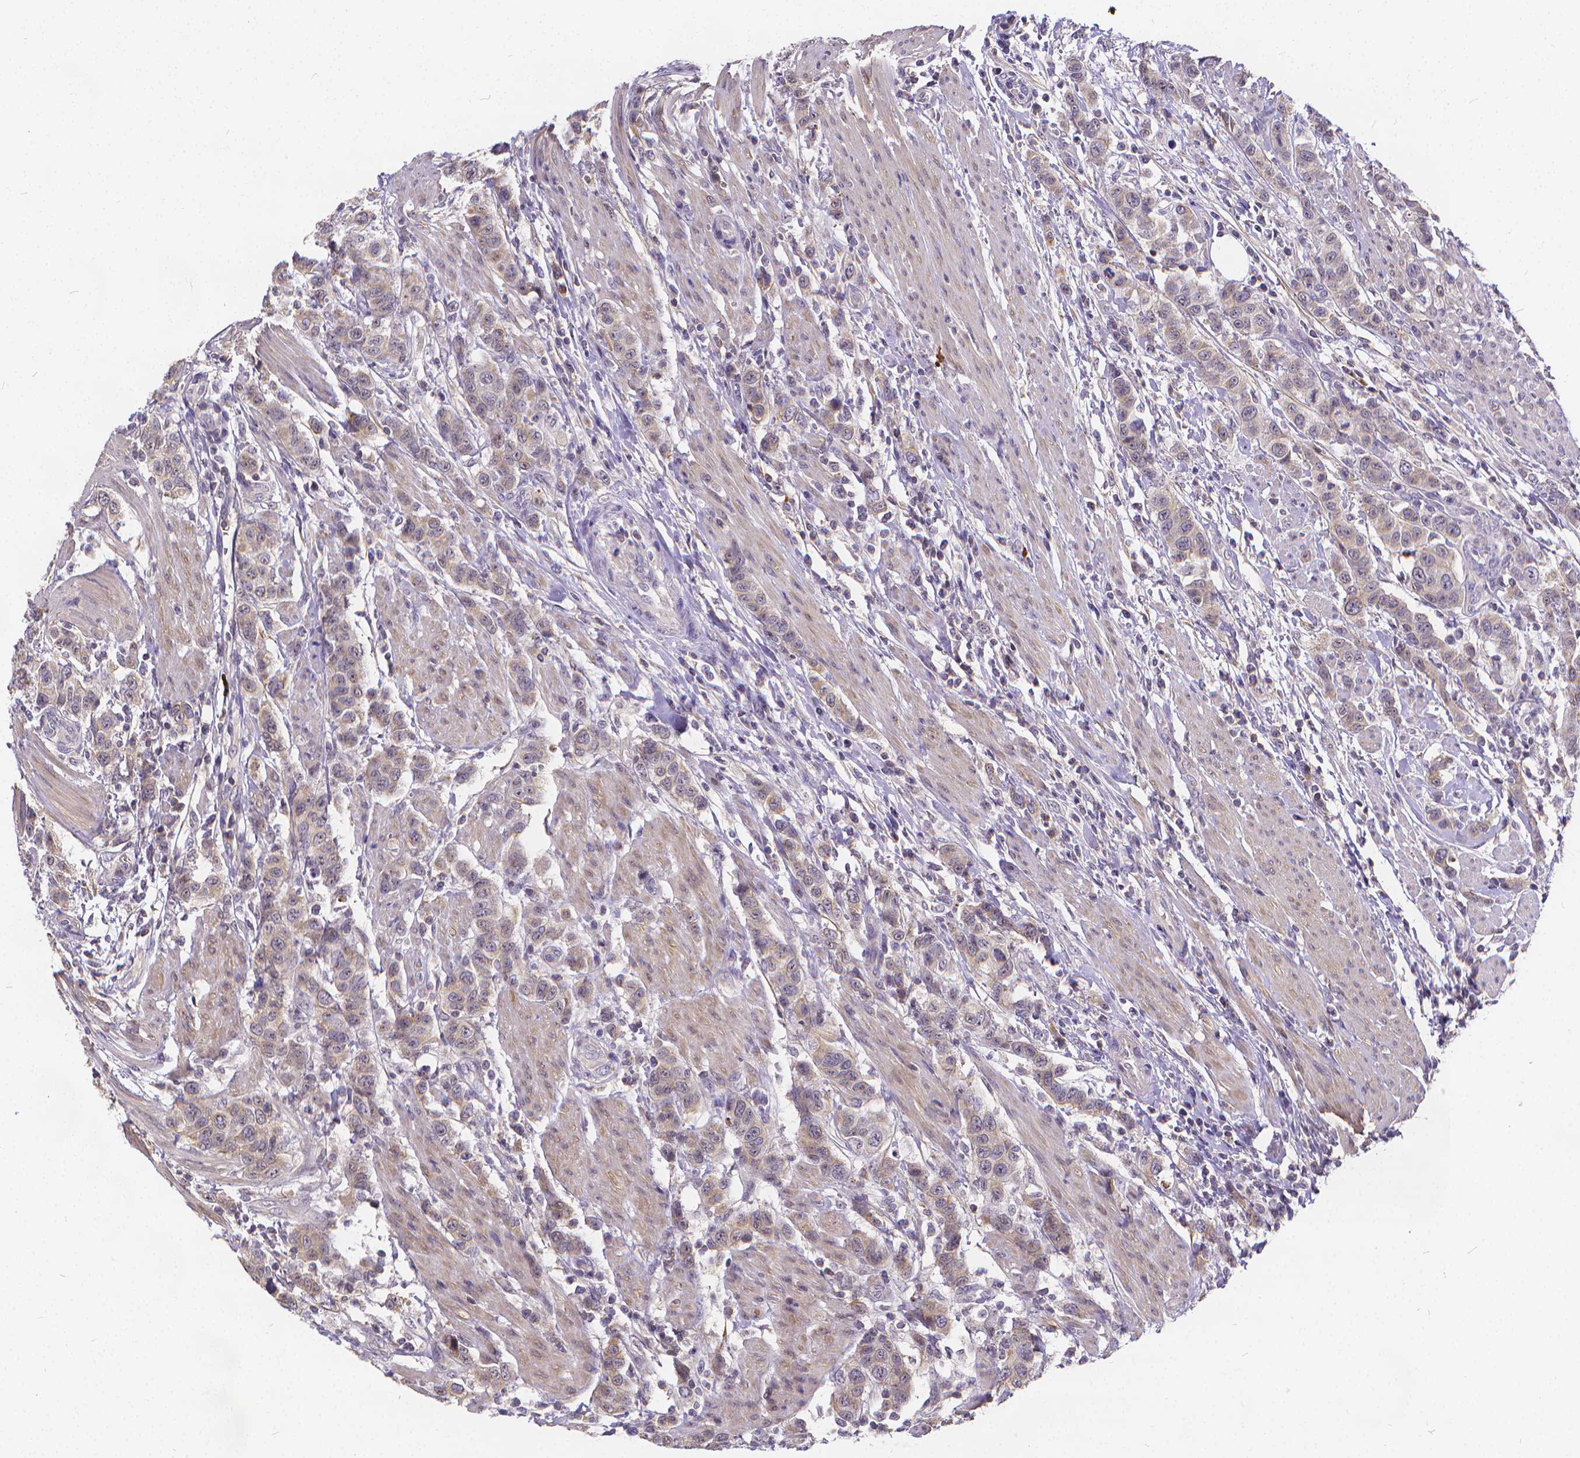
{"staining": {"intensity": "negative", "quantity": "none", "location": "none"}, "tissue": "urothelial cancer", "cell_type": "Tumor cells", "image_type": "cancer", "snomed": [{"axis": "morphology", "description": "Urothelial carcinoma, High grade"}, {"axis": "topography", "description": "Urinary bladder"}], "caption": "An immunohistochemistry photomicrograph of urothelial cancer is shown. There is no staining in tumor cells of urothelial cancer.", "gene": "GLRB", "patient": {"sex": "female", "age": 58}}